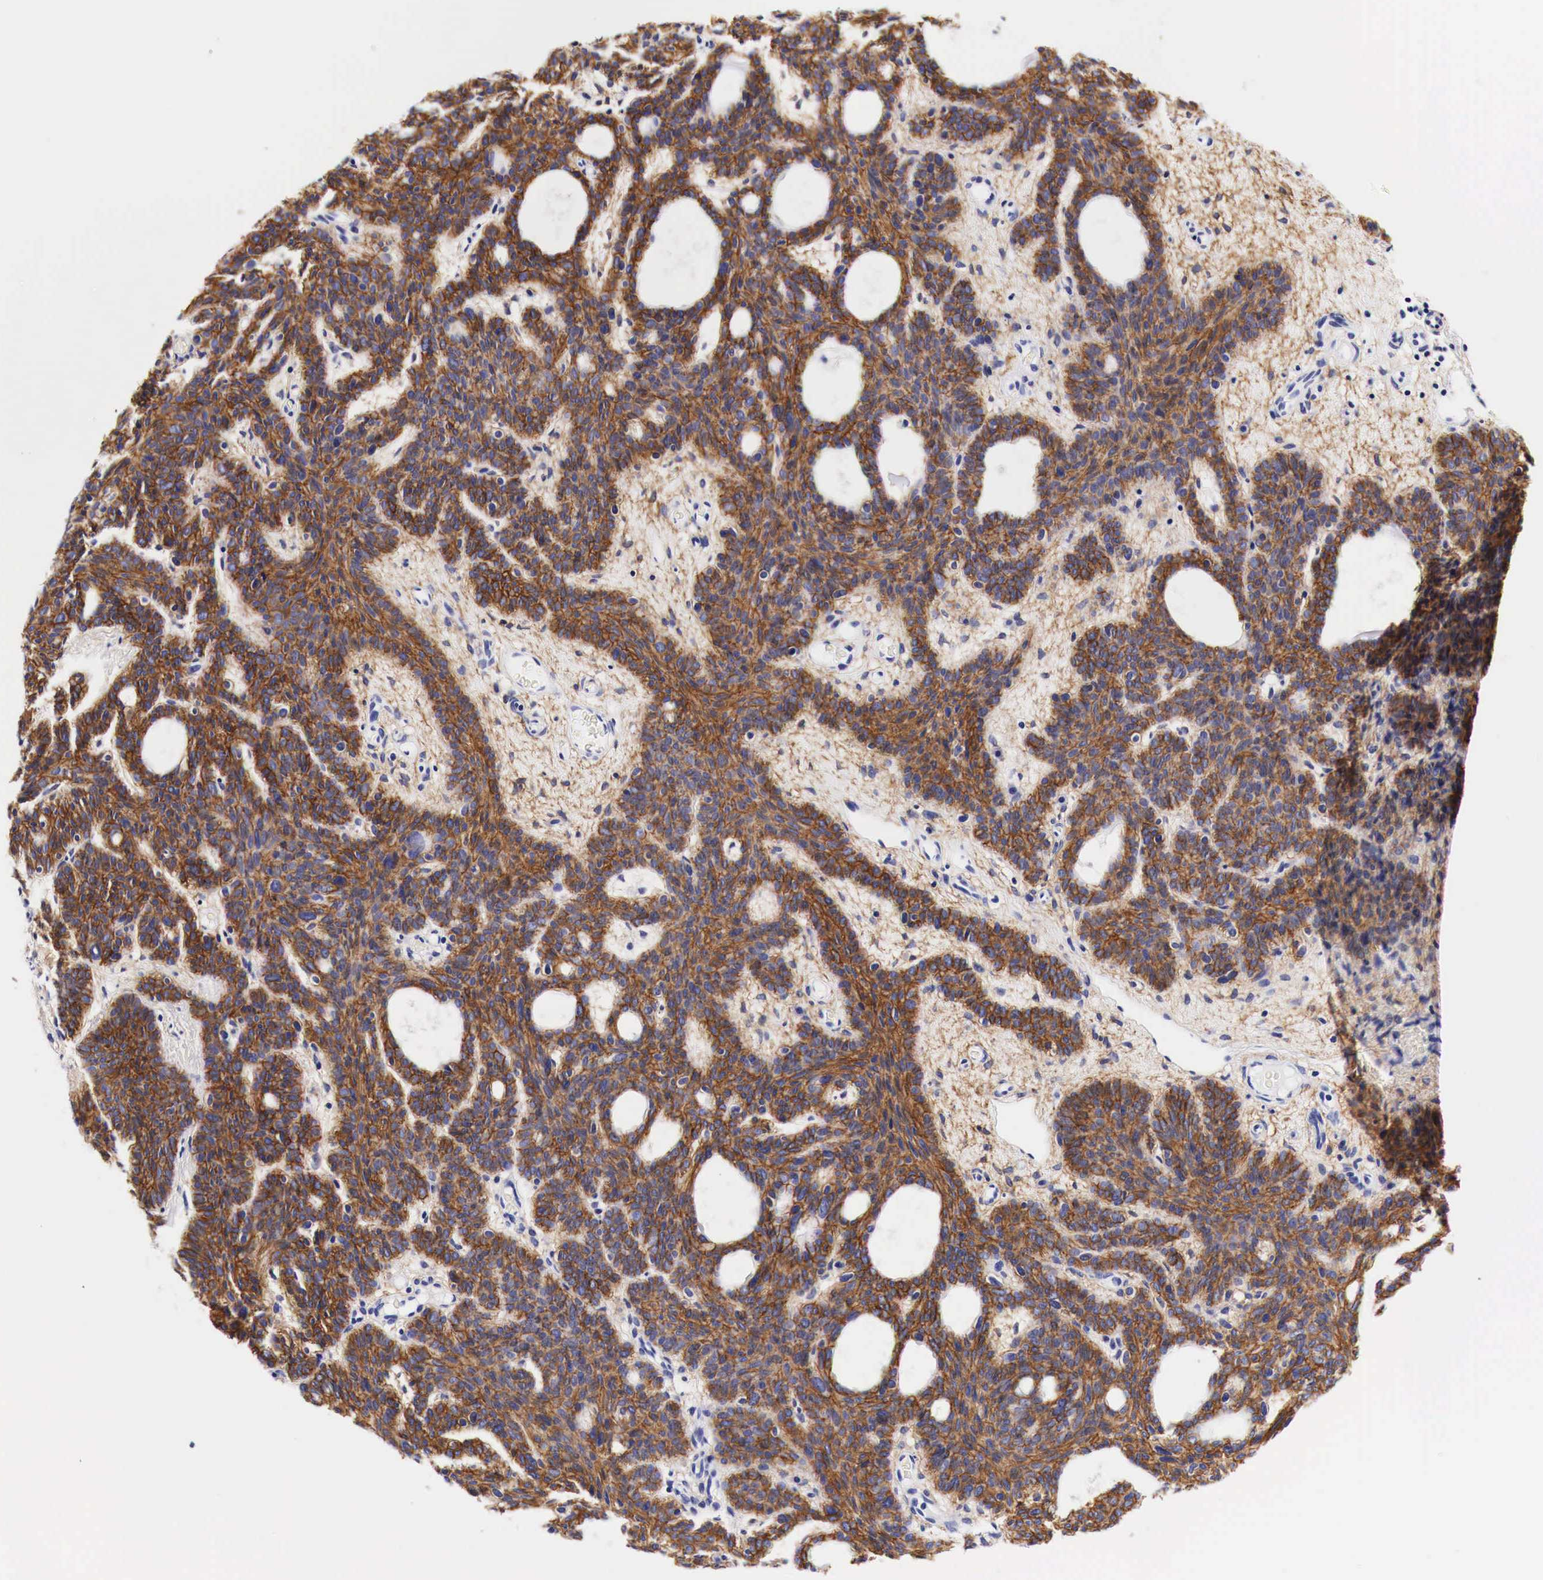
{"staining": {"intensity": "moderate", "quantity": ">75%", "location": "cytoplasmic/membranous"}, "tissue": "skin cancer", "cell_type": "Tumor cells", "image_type": "cancer", "snomed": [{"axis": "morphology", "description": "Basal cell carcinoma"}, {"axis": "topography", "description": "Skin"}], "caption": "High-magnification brightfield microscopy of basal cell carcinoma (skin) stained with DAB (brown) and counterstained with hematoxylin (blue). tumor cells exhibit moderate cytoplasmic/membranous expression is identified in about>75% of cells.", "gene": "EGFR", "patient": {"sex": "male", "age": 44}}